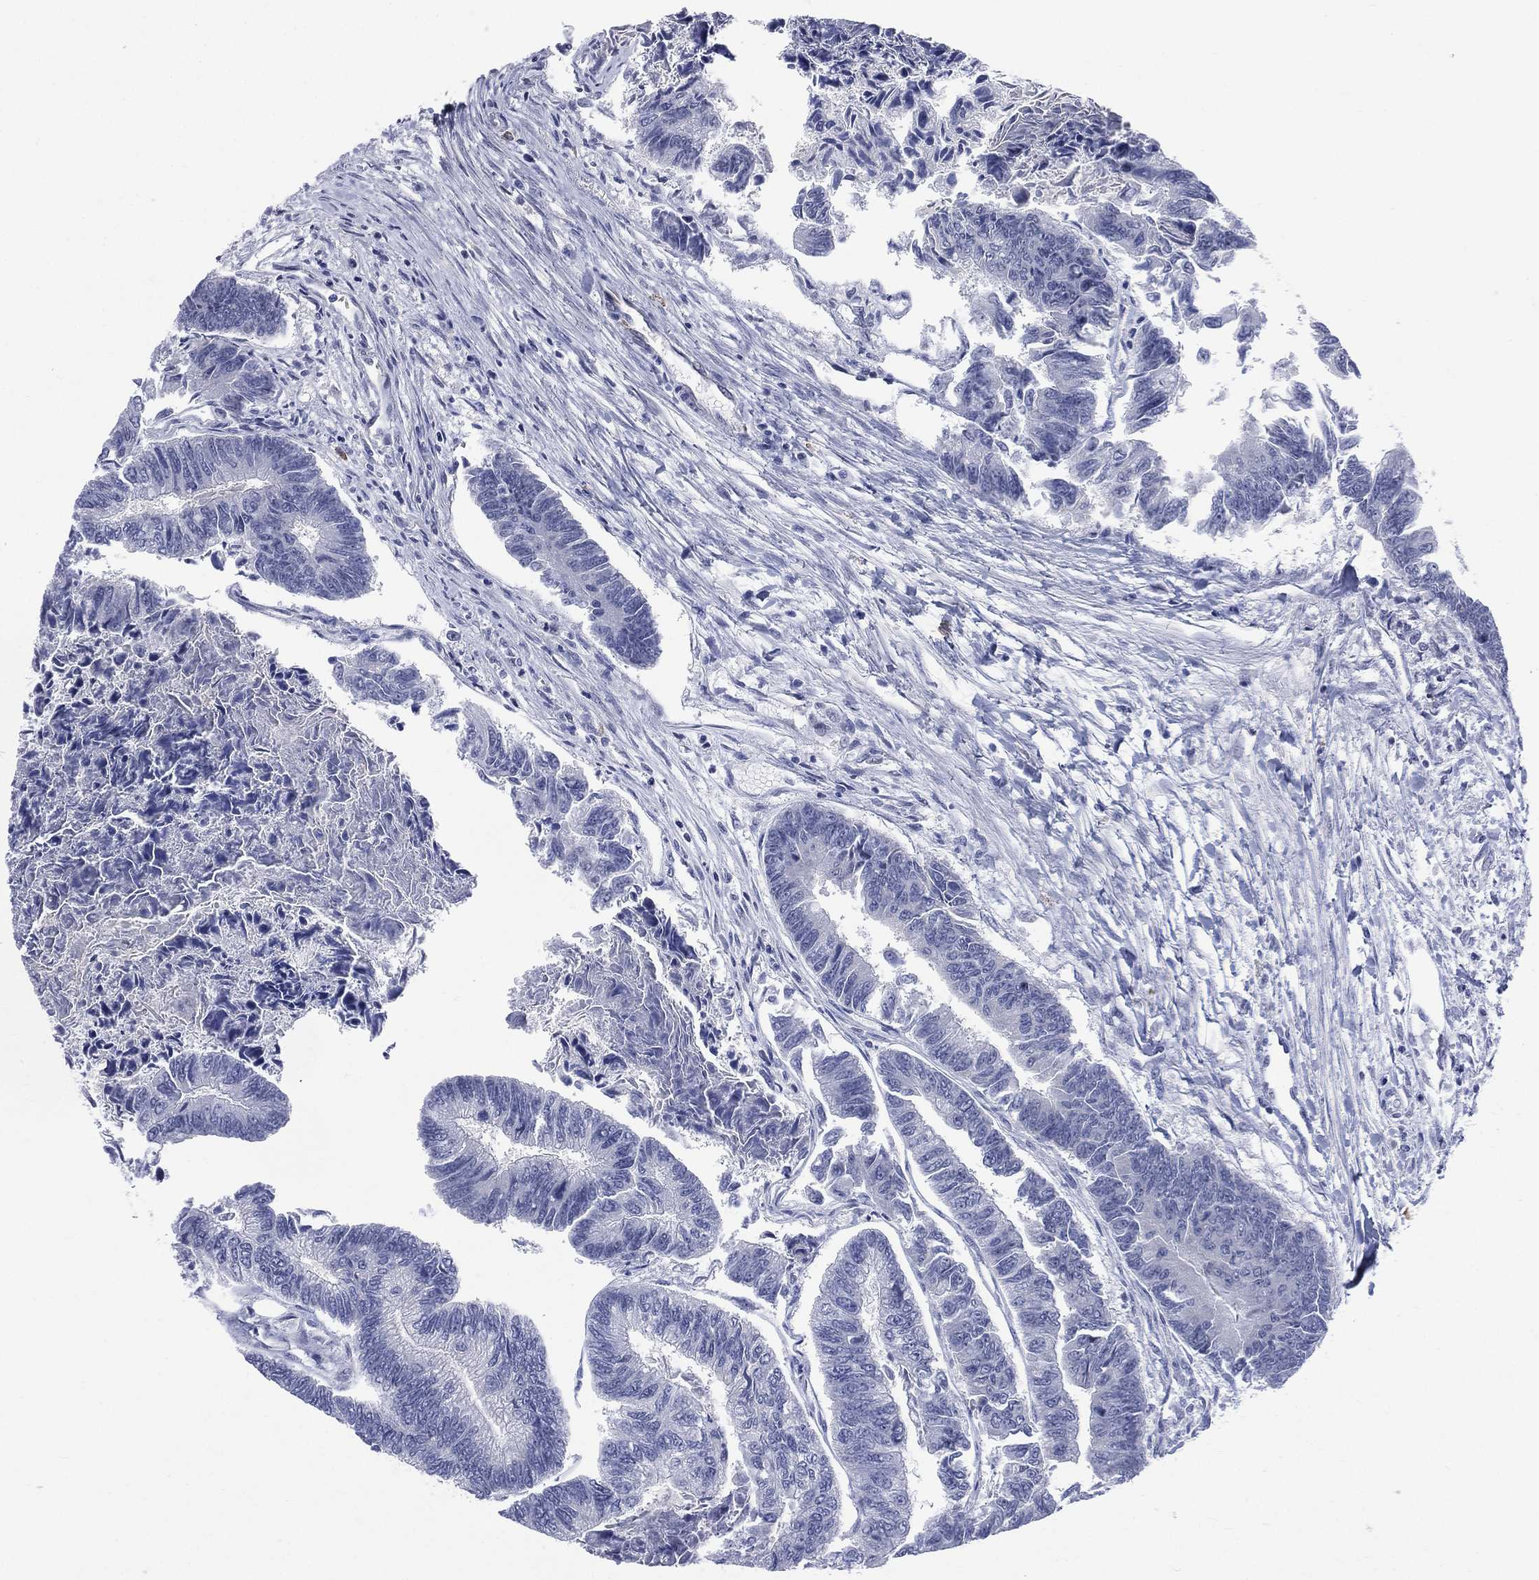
{"staining": {"intensity": "negative", "quantity": "none", "location": "none"}, "tissue": "colorectal cancer", "cell_type": "Tumor cells", "image_type": "cancer", "snomed": [{"axis": "morphology", "description": "Adenocarcinoma, NOS"}, {"axis": "topography", "description": "Colon"}], "caption": "Colorectal cancer stained for a protein using immunohistochemistry demonstrates no expression tumor cells.", "gene": "AKAP3", "patient": {"sex": "female", "age": 65}}